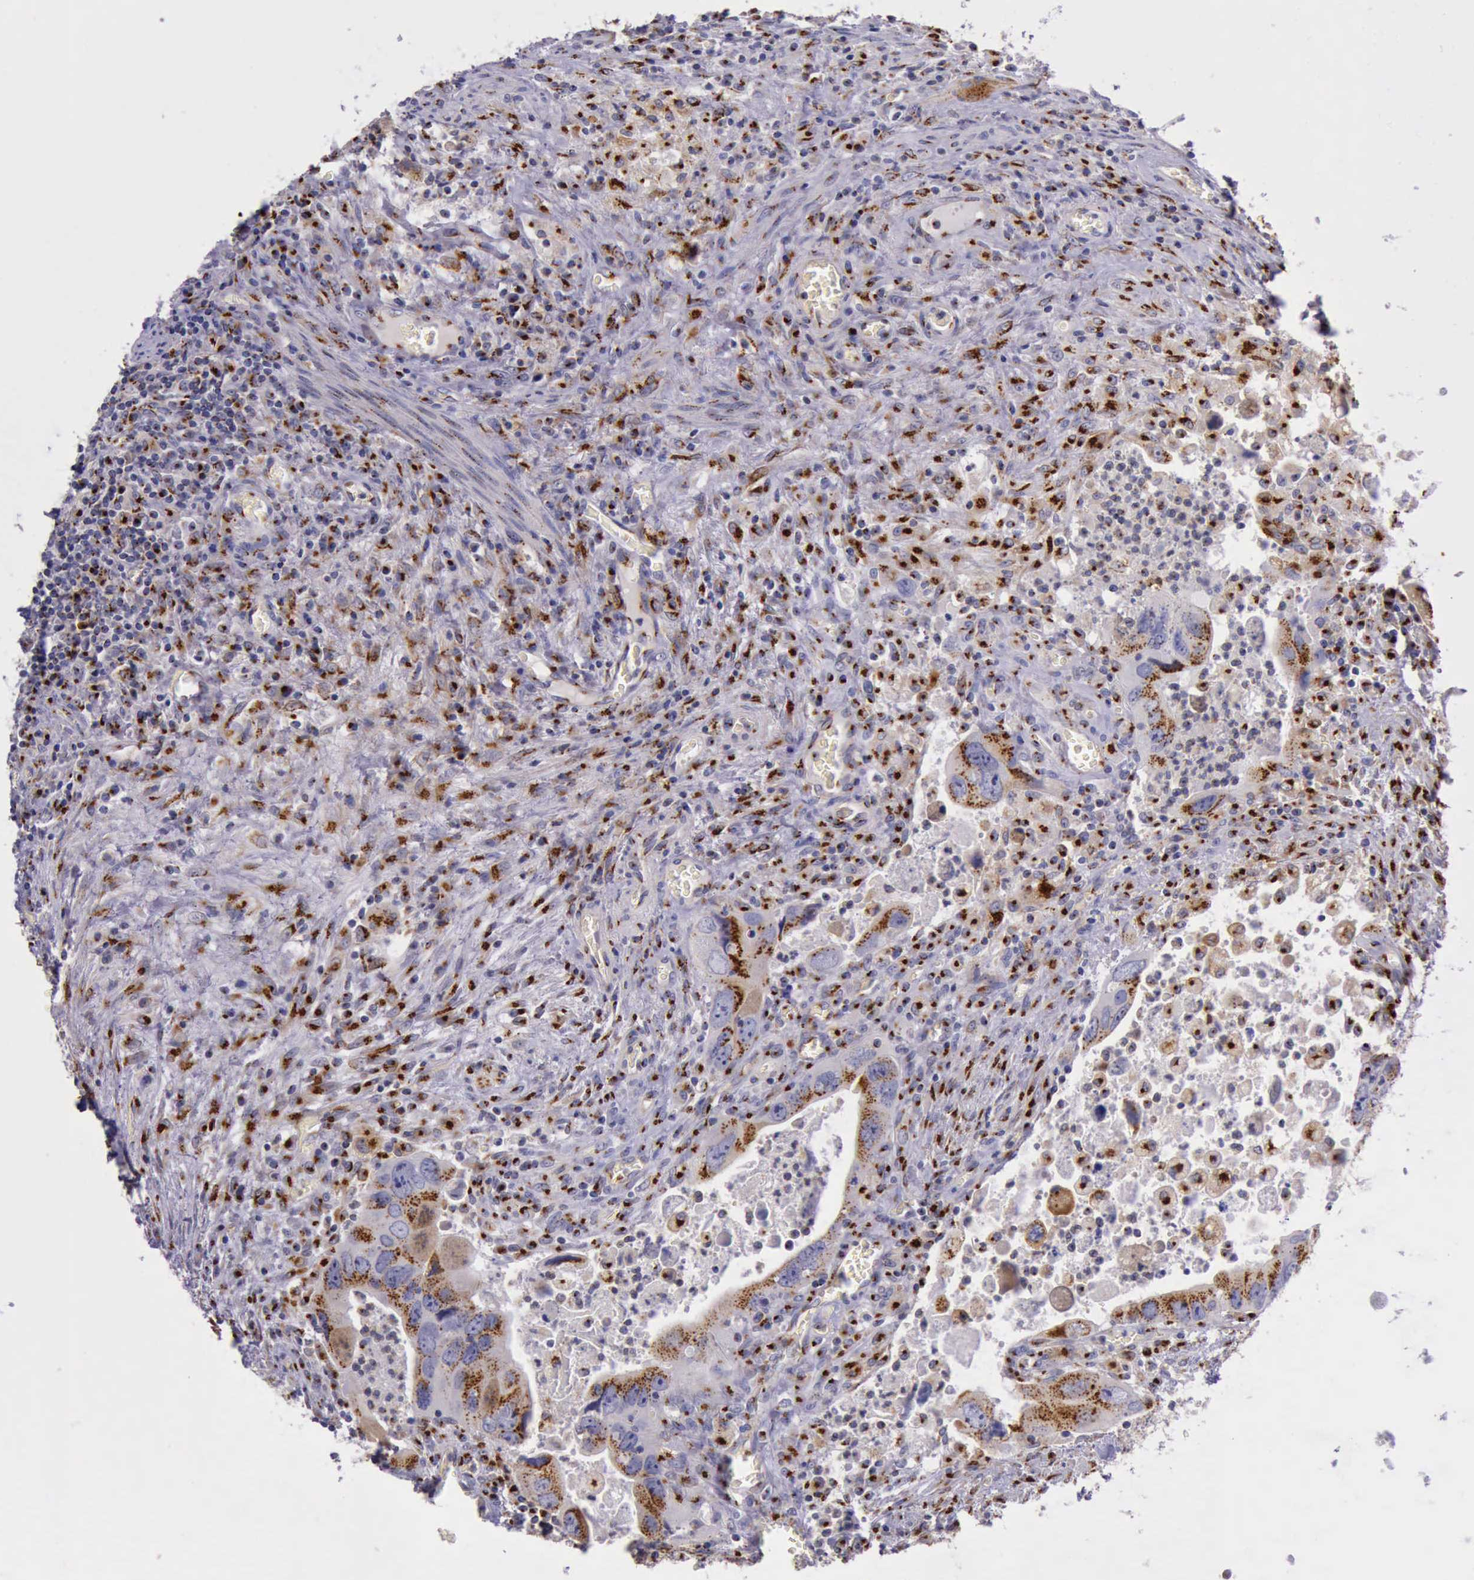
{"staining": {"intensity": "strong", "quantity": ">75%", "location": "cytoplasmic/membranous"}, "tissue": "colorectal cancer", "cell_type": "Tumor cells", "image_type": "cancer", "snomed": [{"axis": "morphology", "description": "Adenocarcinoma, NOS"}, {"axis": "topography", "description": "Rectum"}], "caption": "Immunohistochemical staining of human adenocarcinoma (colorectal) shows high levels of strong cytoplasmic/membranous protein staining in approximately >75% of tumor cells. (Brightfield microscopy of DAB IHC at high magnification).", "gene": "GOLGA5", "patient": {"sex": "male", "age": 70}}